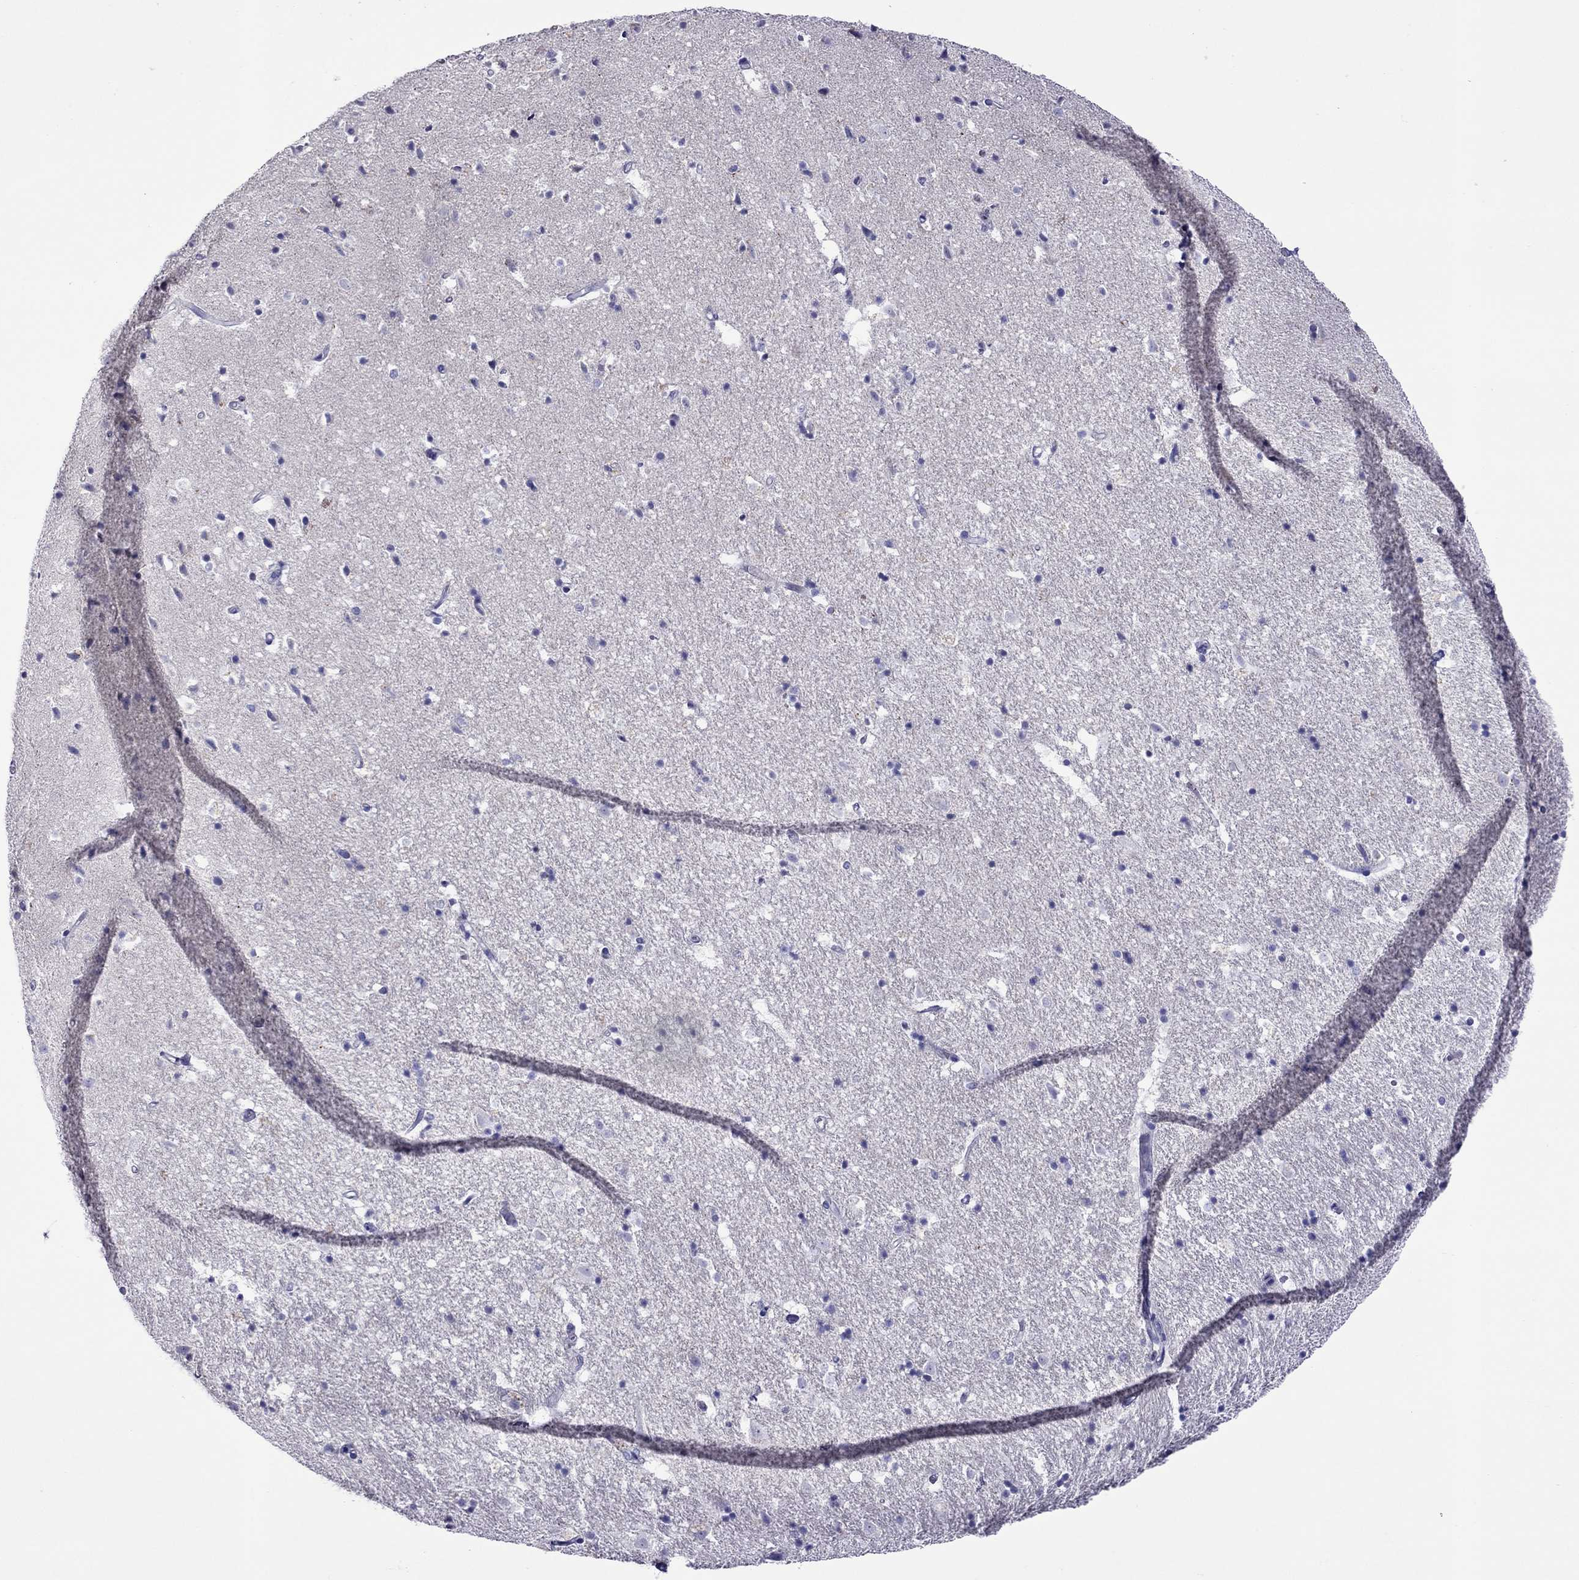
{"staining": {"intensity": "negative", "quantity": "none", "location": "none"}, "tissue": "hippocampus", "cell_type": "Glial cells", "image_type": "normal", "snomed": [{"axis": "morphology", "description": "Normal tissue, NOS"}, {"axis": "topography", "description": "Hippocampus"}], "caption": "Immunohistochemistry of unremarkable hippocampus demonstrates no positivity in glial cells. (DAB (3,3'-diaminobenzidine) immunohistochemistry (IHC), high magnification).", "gene": "MPZ", "patient": {"sex": "male", "age": 49}}